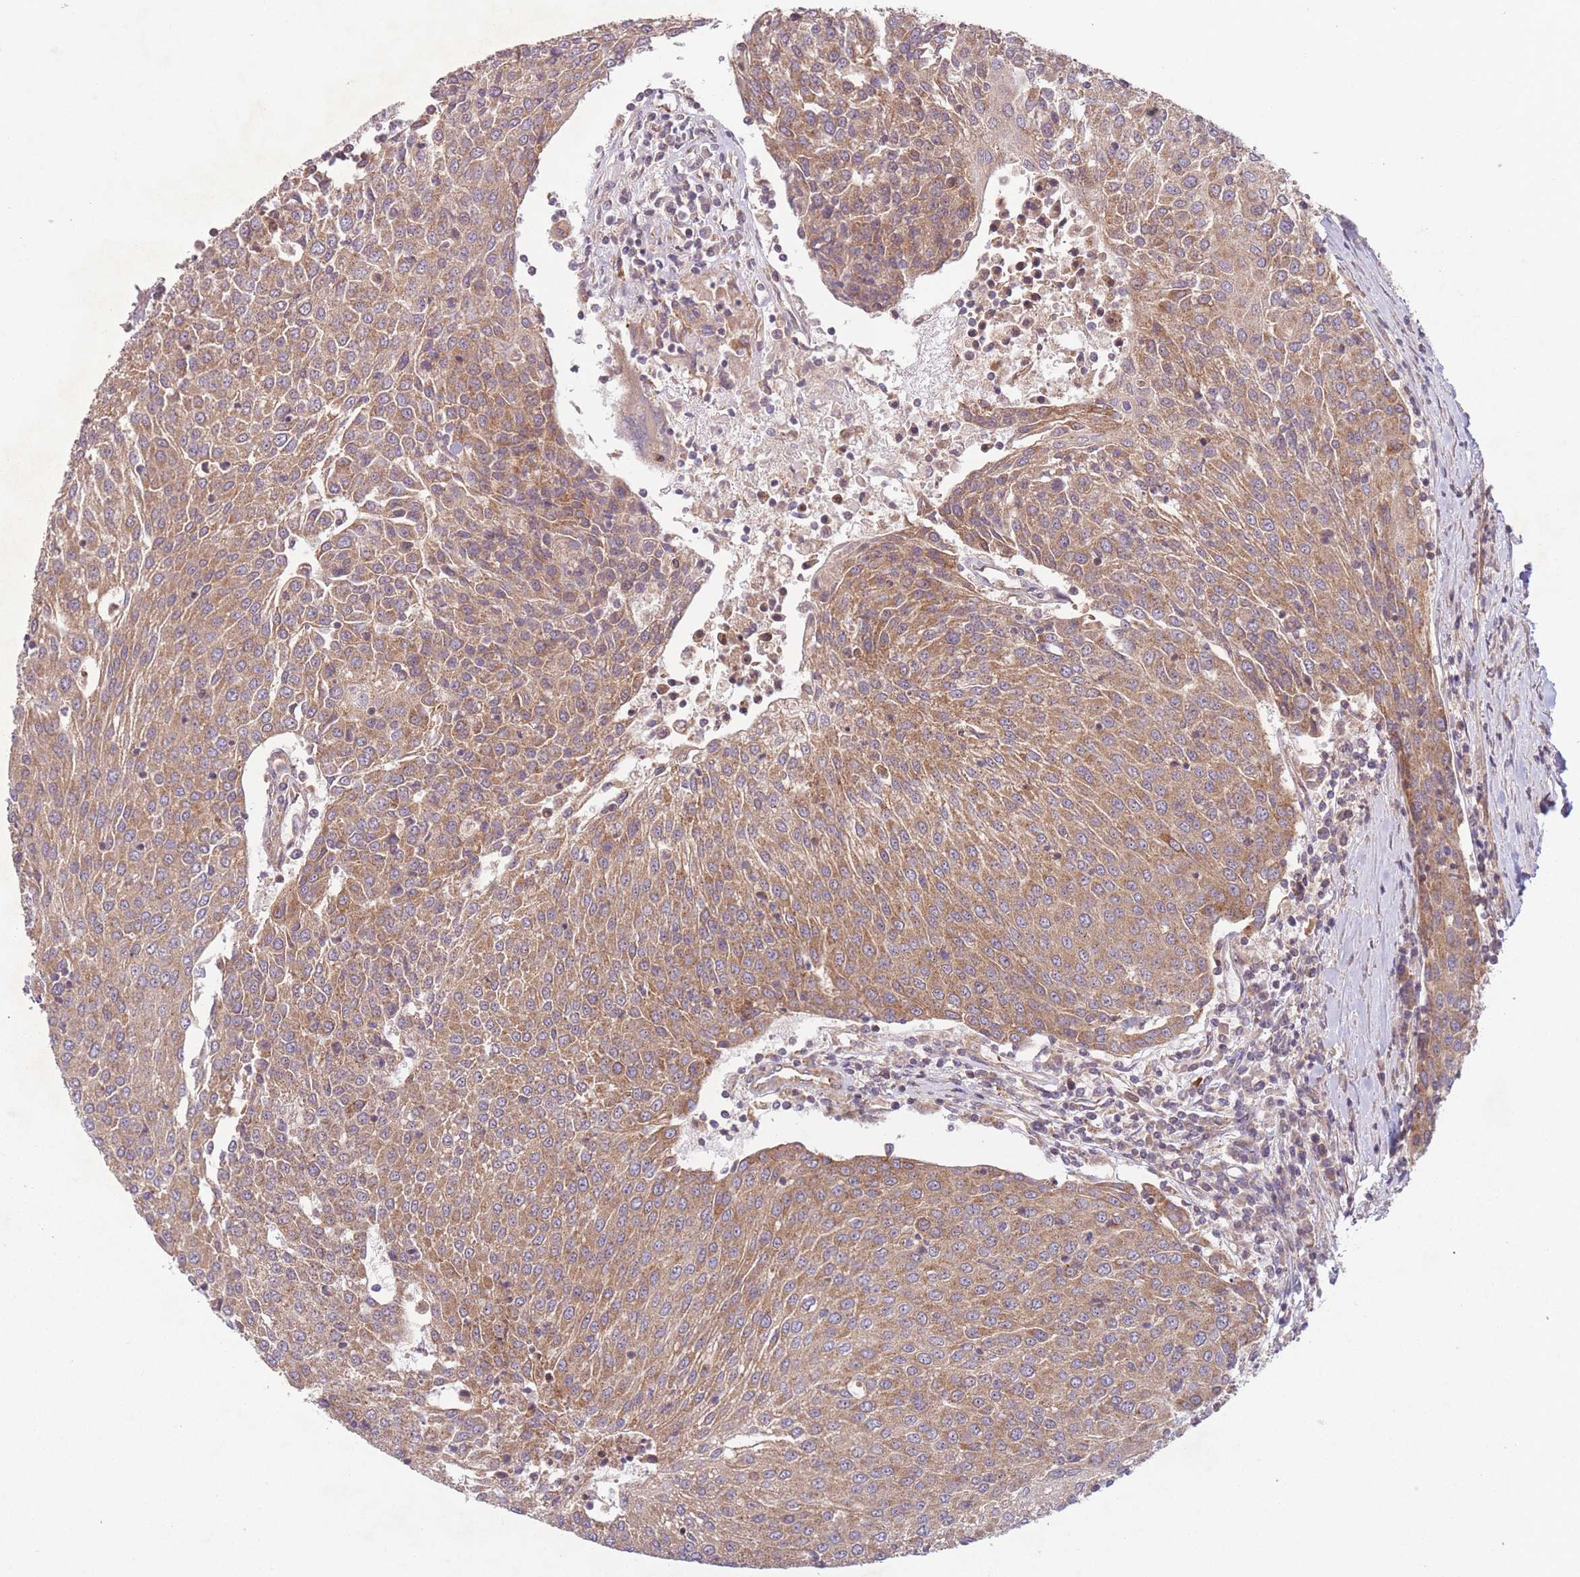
{"staining": {"intensity": "moderate", "quantity": ">75%", "location": "cytoplasmic/membranous"}, "tissue": "urothelial cancer", "cell_type": "Tumor cells", "image_type": "cancer", "snomed": [{"axis": "morphology", "description": "Urothelial carcinoma, High grade"}, {"axis": "topography", "description": "Urinary bladder"}], "caption": "Protein expression analysis of urothelial cancer displays moderate cytoplasmic/membranous positivity in about >75% of tumor cells. The staining was performed using DAB (3,3'-diaminobenzidine) to visualize the protein expression in brown, while the nuclei were stained in blue with hematoxylin (Magnification: 20x).", "gene": "WASHC2A", "patient": {"sex": "female", "age": 85}}